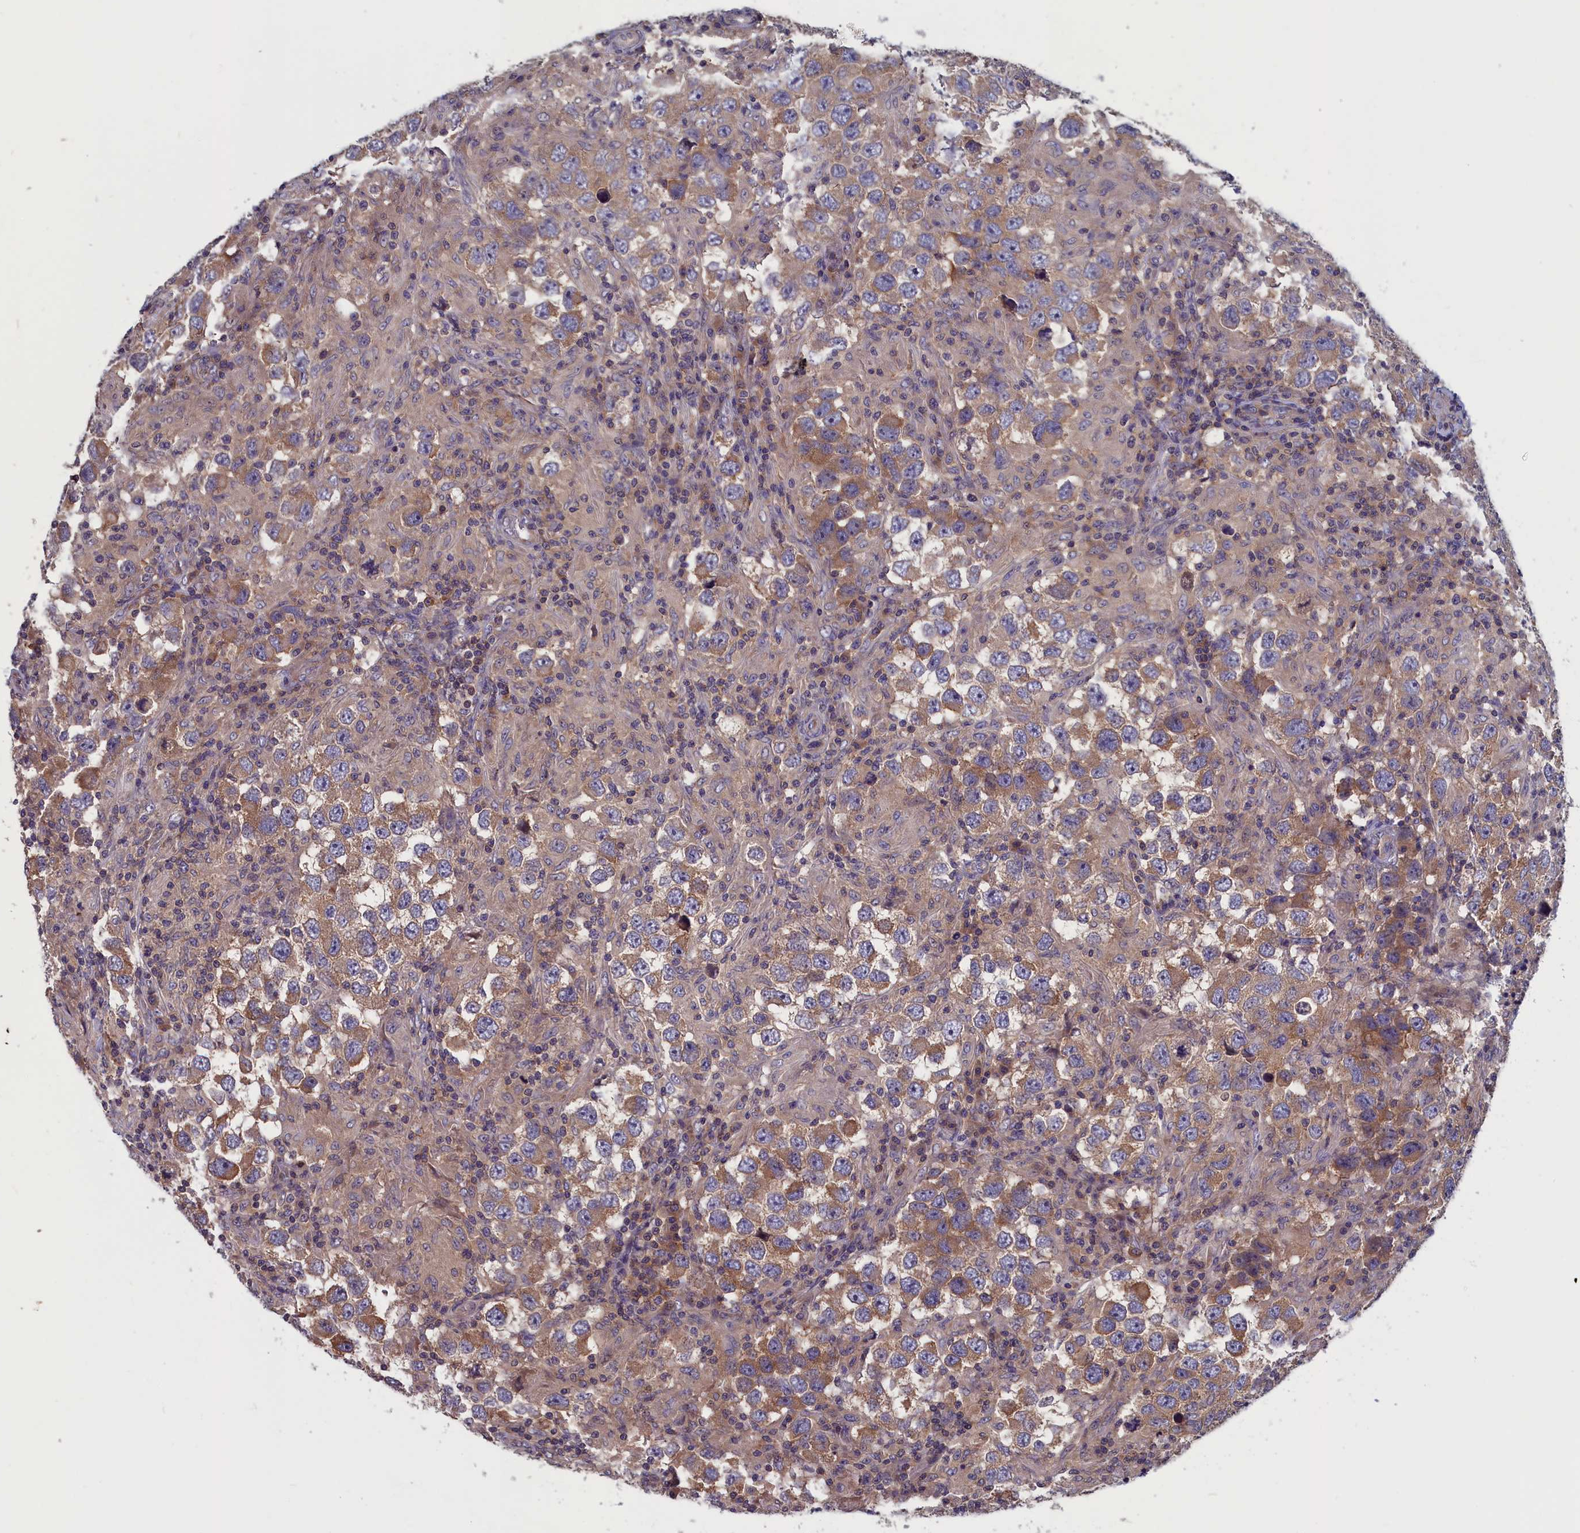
{"staining": {"intensity": "moderate", "quantity": ">75%", "location": "cytoplasmic/membranous"}, "tissue": "testis cancer", "cell_type": "Tumor cells", "image_type": "cancer", "snomed": [{"axis": "morphology", "description": "Carcinoma, Embryonal, NOS"}, {"axis": "topography", "description": "Testis"}], "caption": "Protein positivity by immunohistochemistry (IHC) displays moderate cytoplasmic/membranous positivity in approximately >75% of tumor cells in testis embryonal carcinoma. The staining is performed using DAB (3,3'-diaminobenzidine) brown chromogen to label protein expression. The nuclei are counter-stained blue using hematoxylin.", "gene": "CACTIN", "patient": {"sex": "male", "age": 21}}